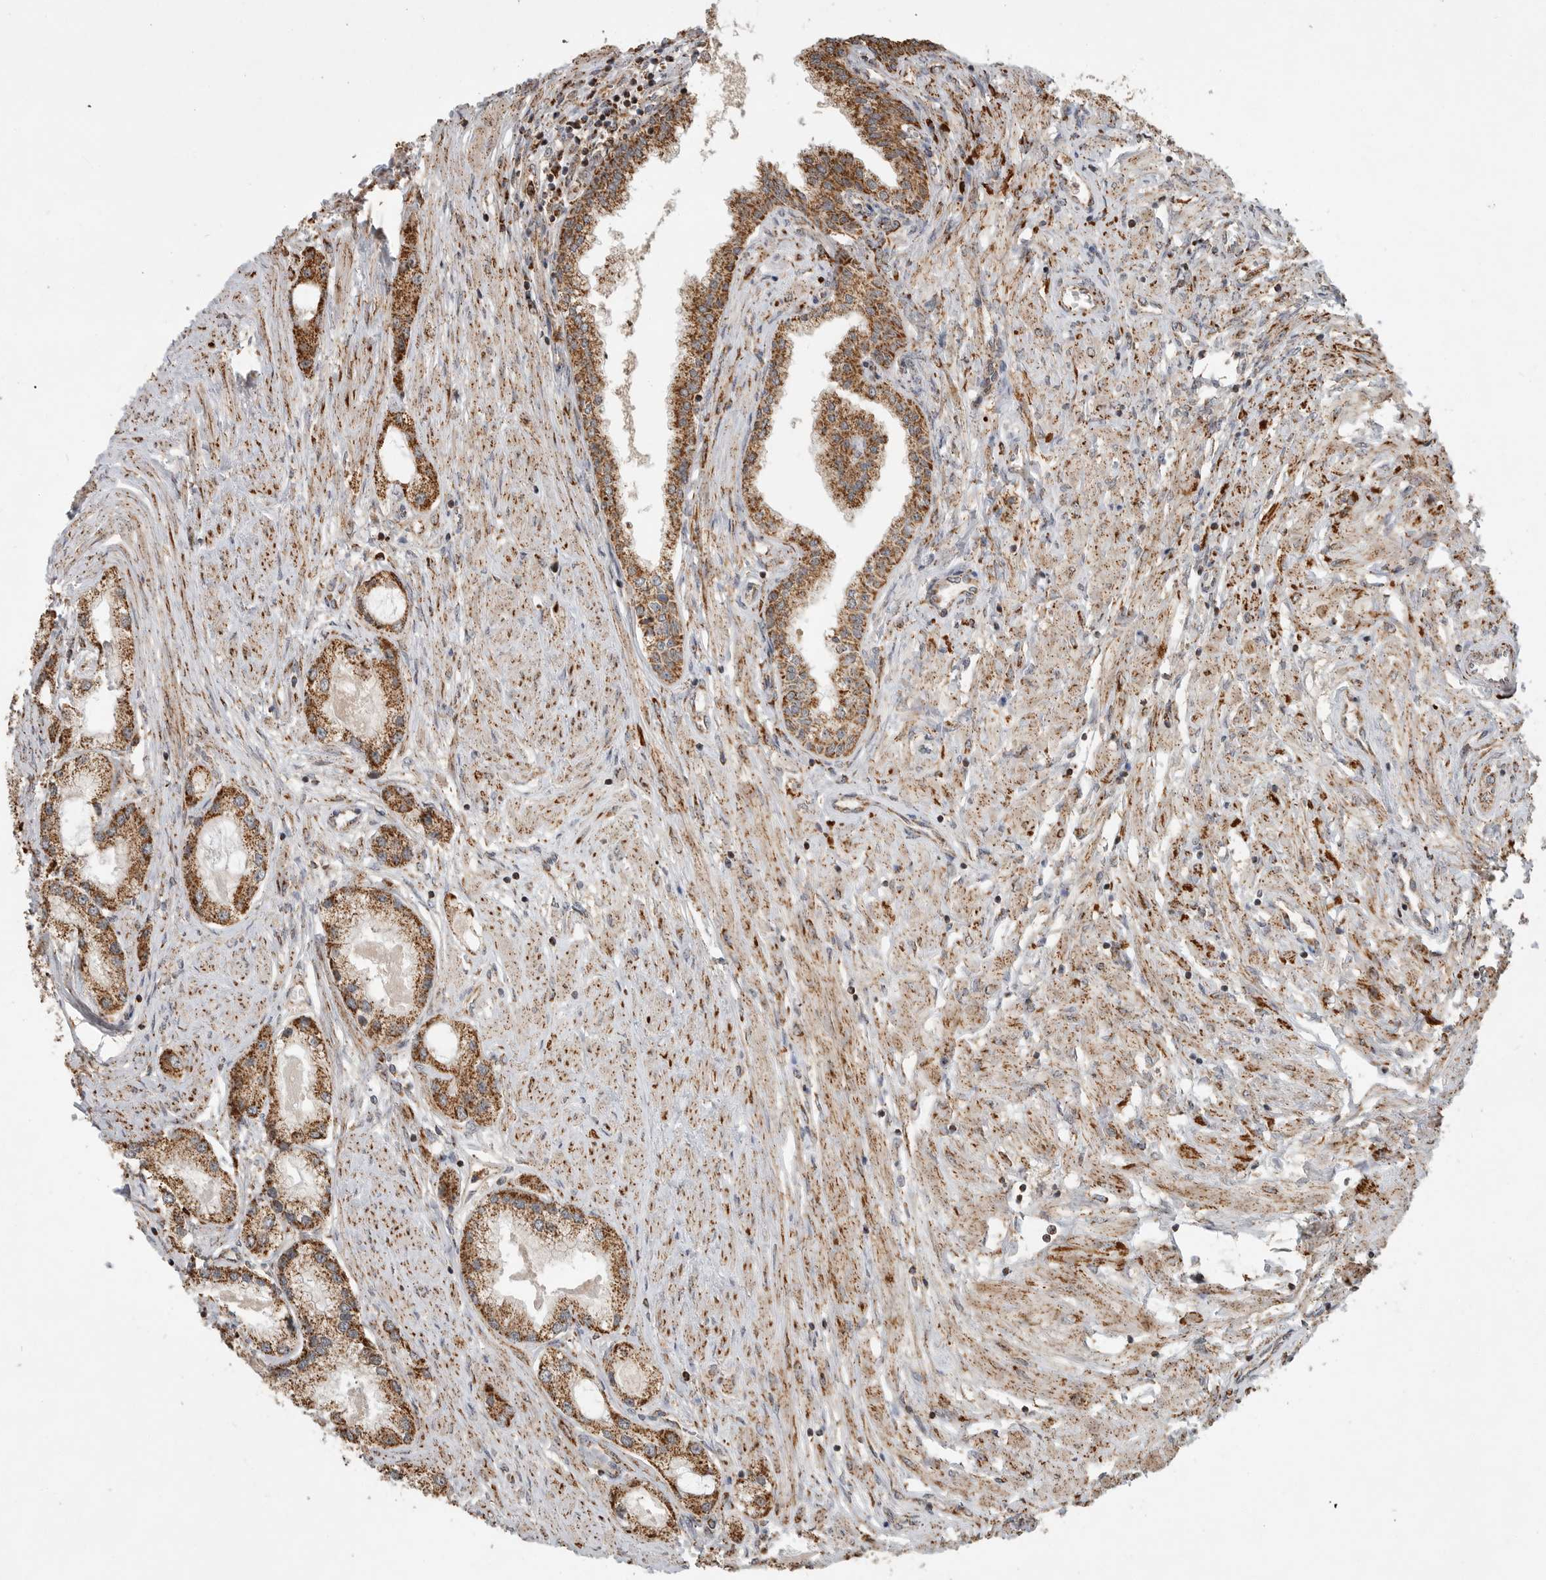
{"staining": {"intensity": "strong", "quantity": ">75%", "location": "cytoplasmic/membranous"}, "tissue": "prostate cancer", "cell_type": "Tumor cells", "image_type": "cancer", "snomed": [{"axis": "morphology", "description": "Adenocarcinoma, Low grade"}, {"axis": "topography", "description": "Prostate"}], "caption": "DAB (3,3'-diaminobenzidine) immunohistochemical staining of human prostate low-grade adenocarcinoma displays strong cytoplasmic/membranous protein expression in about >75% of tumor cells.", "gene": "GCNT2", "patient": {"sex": "male", "age": 62}}